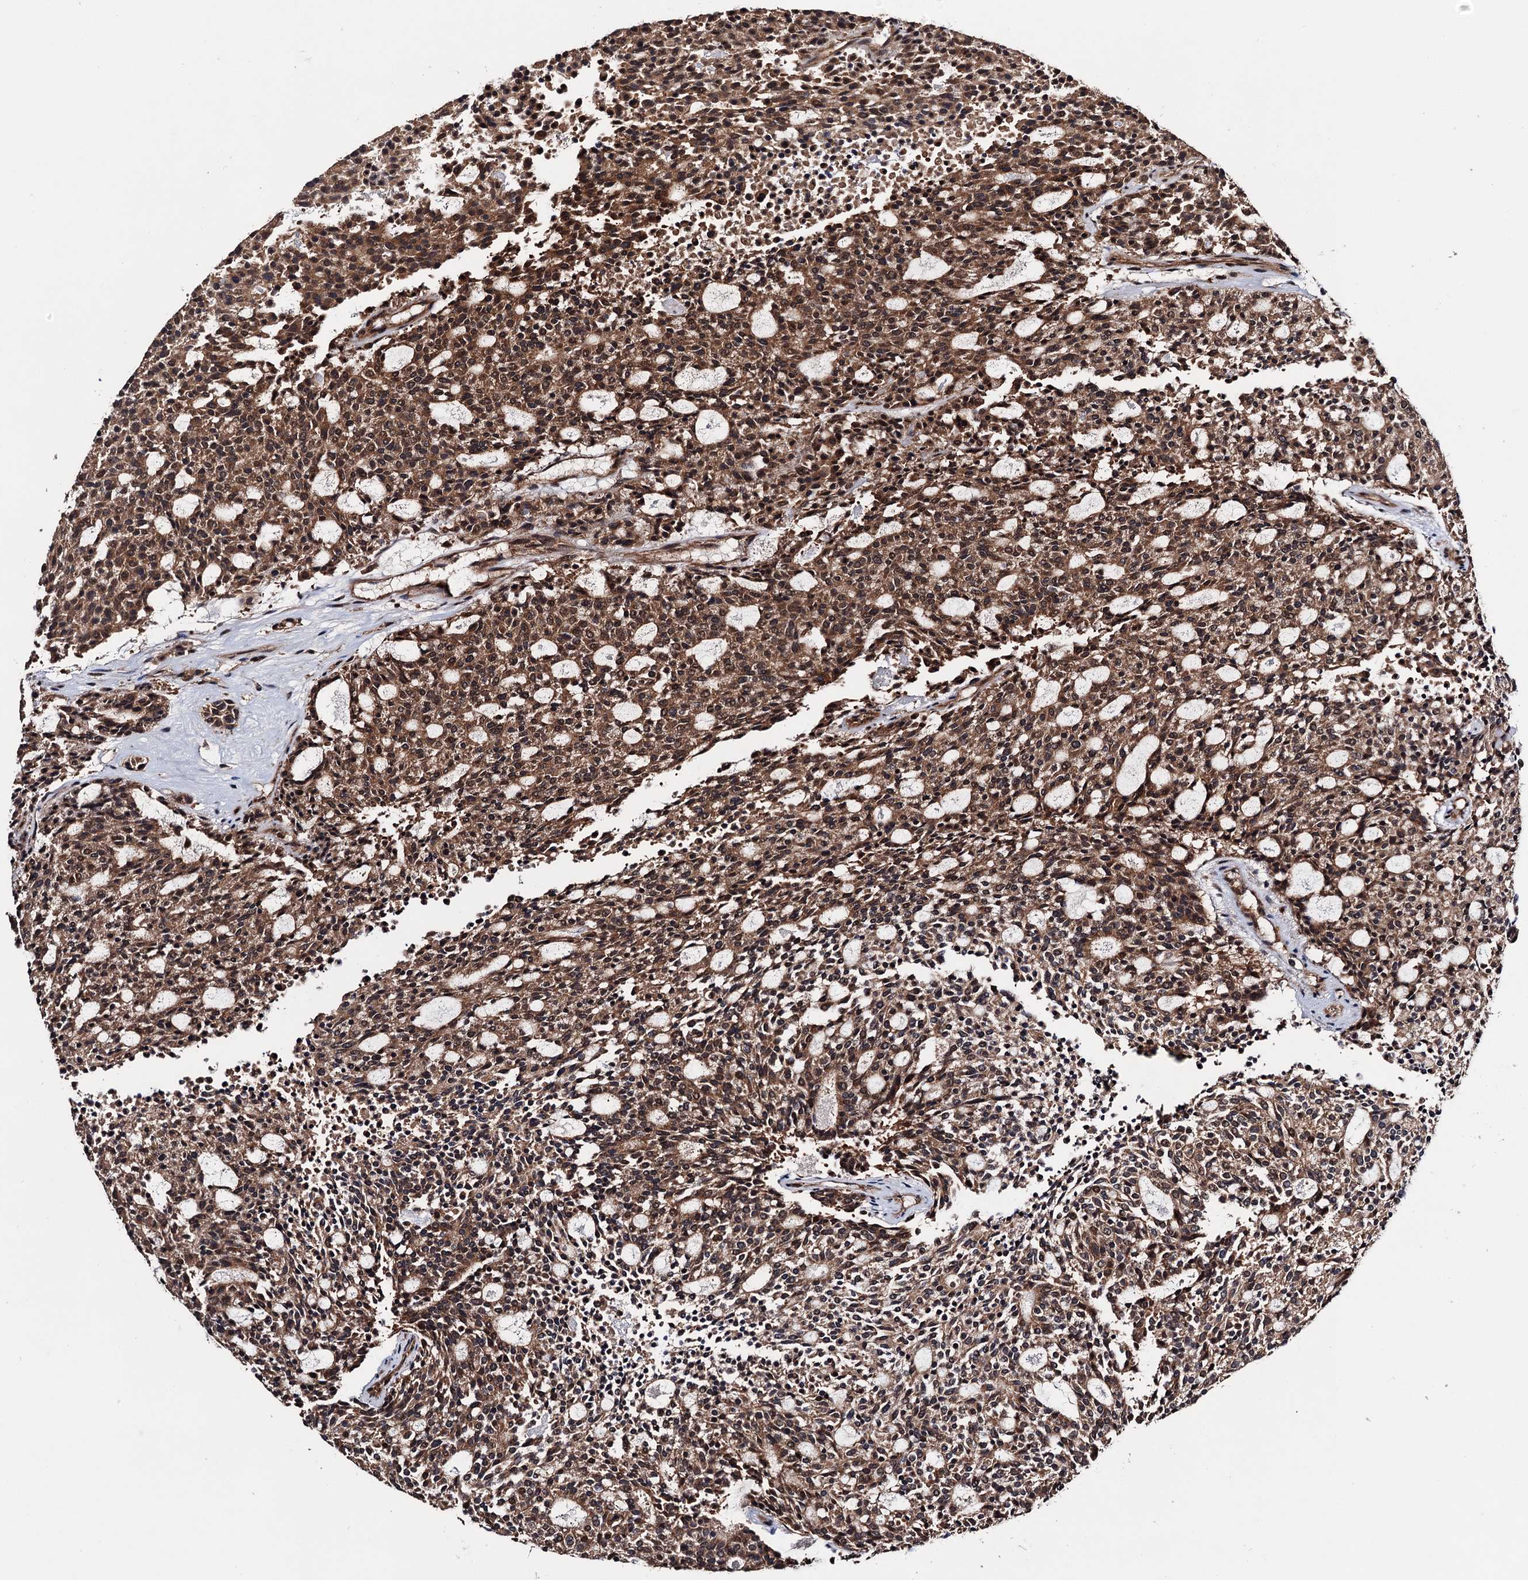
{"staining": {"intensity": "strong", "quantity": ">75%", "location": "cytoplasmic/membranous"}, "tissue": "carcinoid", "cell_type": "Tumor cells", "image_type": "cancer", "snomed": [{"axis": "morphology", "description": "Carcinoid, malignant, NOS"}, {"axis": "topography", "description": "Pancreas"}], "caption": "The image reveals a brown stain indicating the presence of a protein in the cytoplasmic/membranous of tumor cells in malignant carcinoid. (DAB IHC, brown staining for protein, blue staining for nuclei).", "gene": "NAA16", "patient": {"sex": "female", "age": 54}}